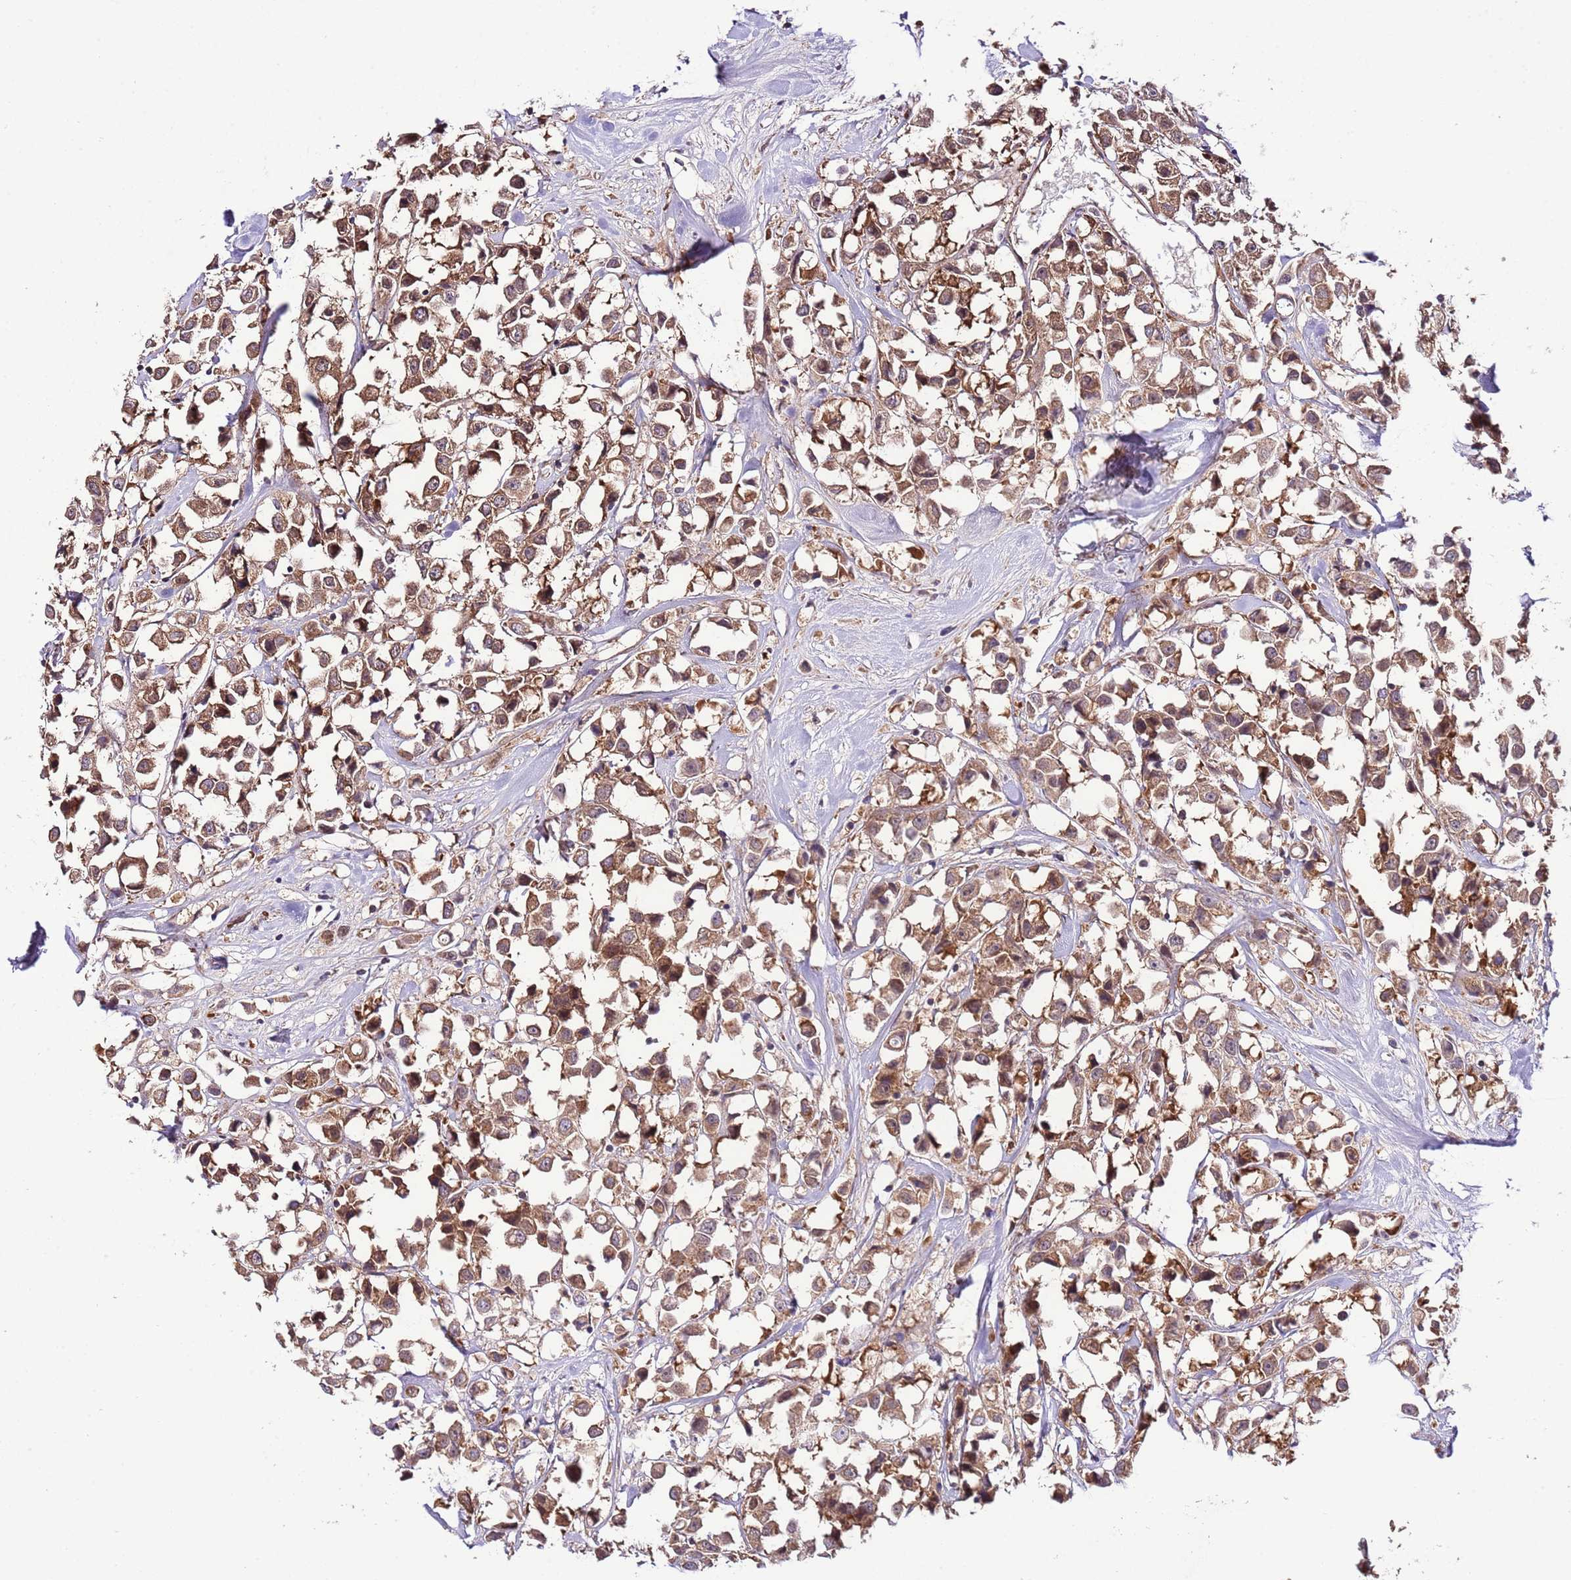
{"staining": {"intensity": "moderate", "quantity": ">75%", "location": "cytoplasmic/membranous"}, "tissue": "breast cancer", "cell_type": "Tumor cells", "image_type": "cancer", "snomed": [{"axis": "morphology", "description": "Duct carcinoma"}, {"axis": "topography", "description": "Breast"}], "caption": "The immunohistochemical stain labels moderate cytoplasmic/membranous expression in tumor cells of breast infiltrating ductal carcinoma tissue.", "gene": "DONSON", "patient": {"sex": "female", "age": 61}}